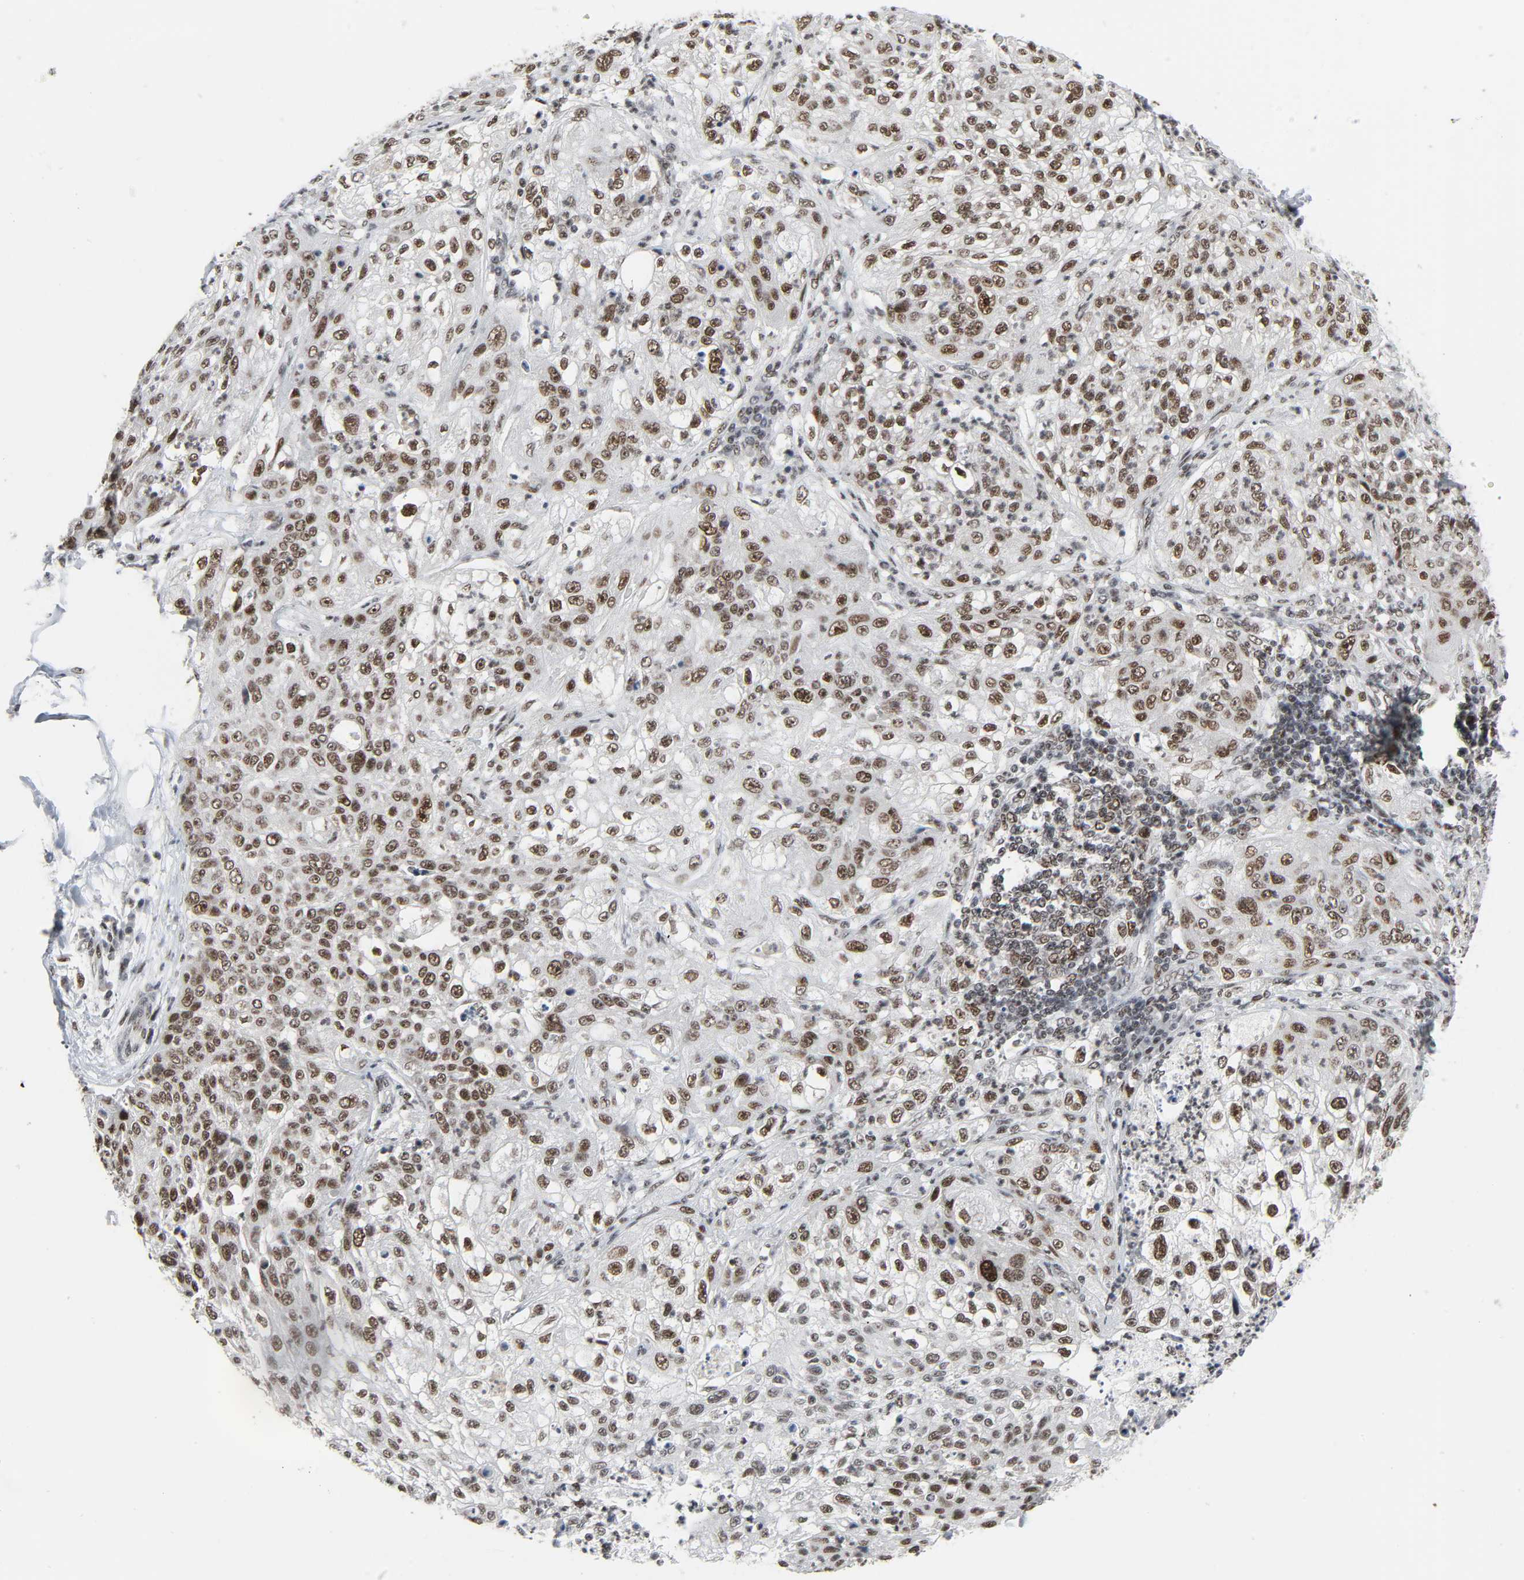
{"staining": {"intensity": "moderate", "quantity": ">75%", "location": "nuclear"}, "tissue": "lung cancer", "cell_type": "Tumor cells", "image_type": "cancer", "snomed": [{"axis": "morphology", "description": "Inflammation, NOS"}, {"axis": "morphology", "description": "Squamous cell carcinoma, NOS"}, {"axis": "topography", "description": "Lymph node"}, {"axis": "topography", "description": "Soft tissue"}, {"axis": "topography", "description": "Lung"}], "caption": "This photomicrograph reveals squamous cell carcinoma (lung) stained with immunohistochemistry to label a protein in brown. The nuclear of tumor cells show moderate positivity for the protein. Nuclei are counter-stained blue.", "gene": "CDK7", "patient": {"sex": "male", "age": 66}}